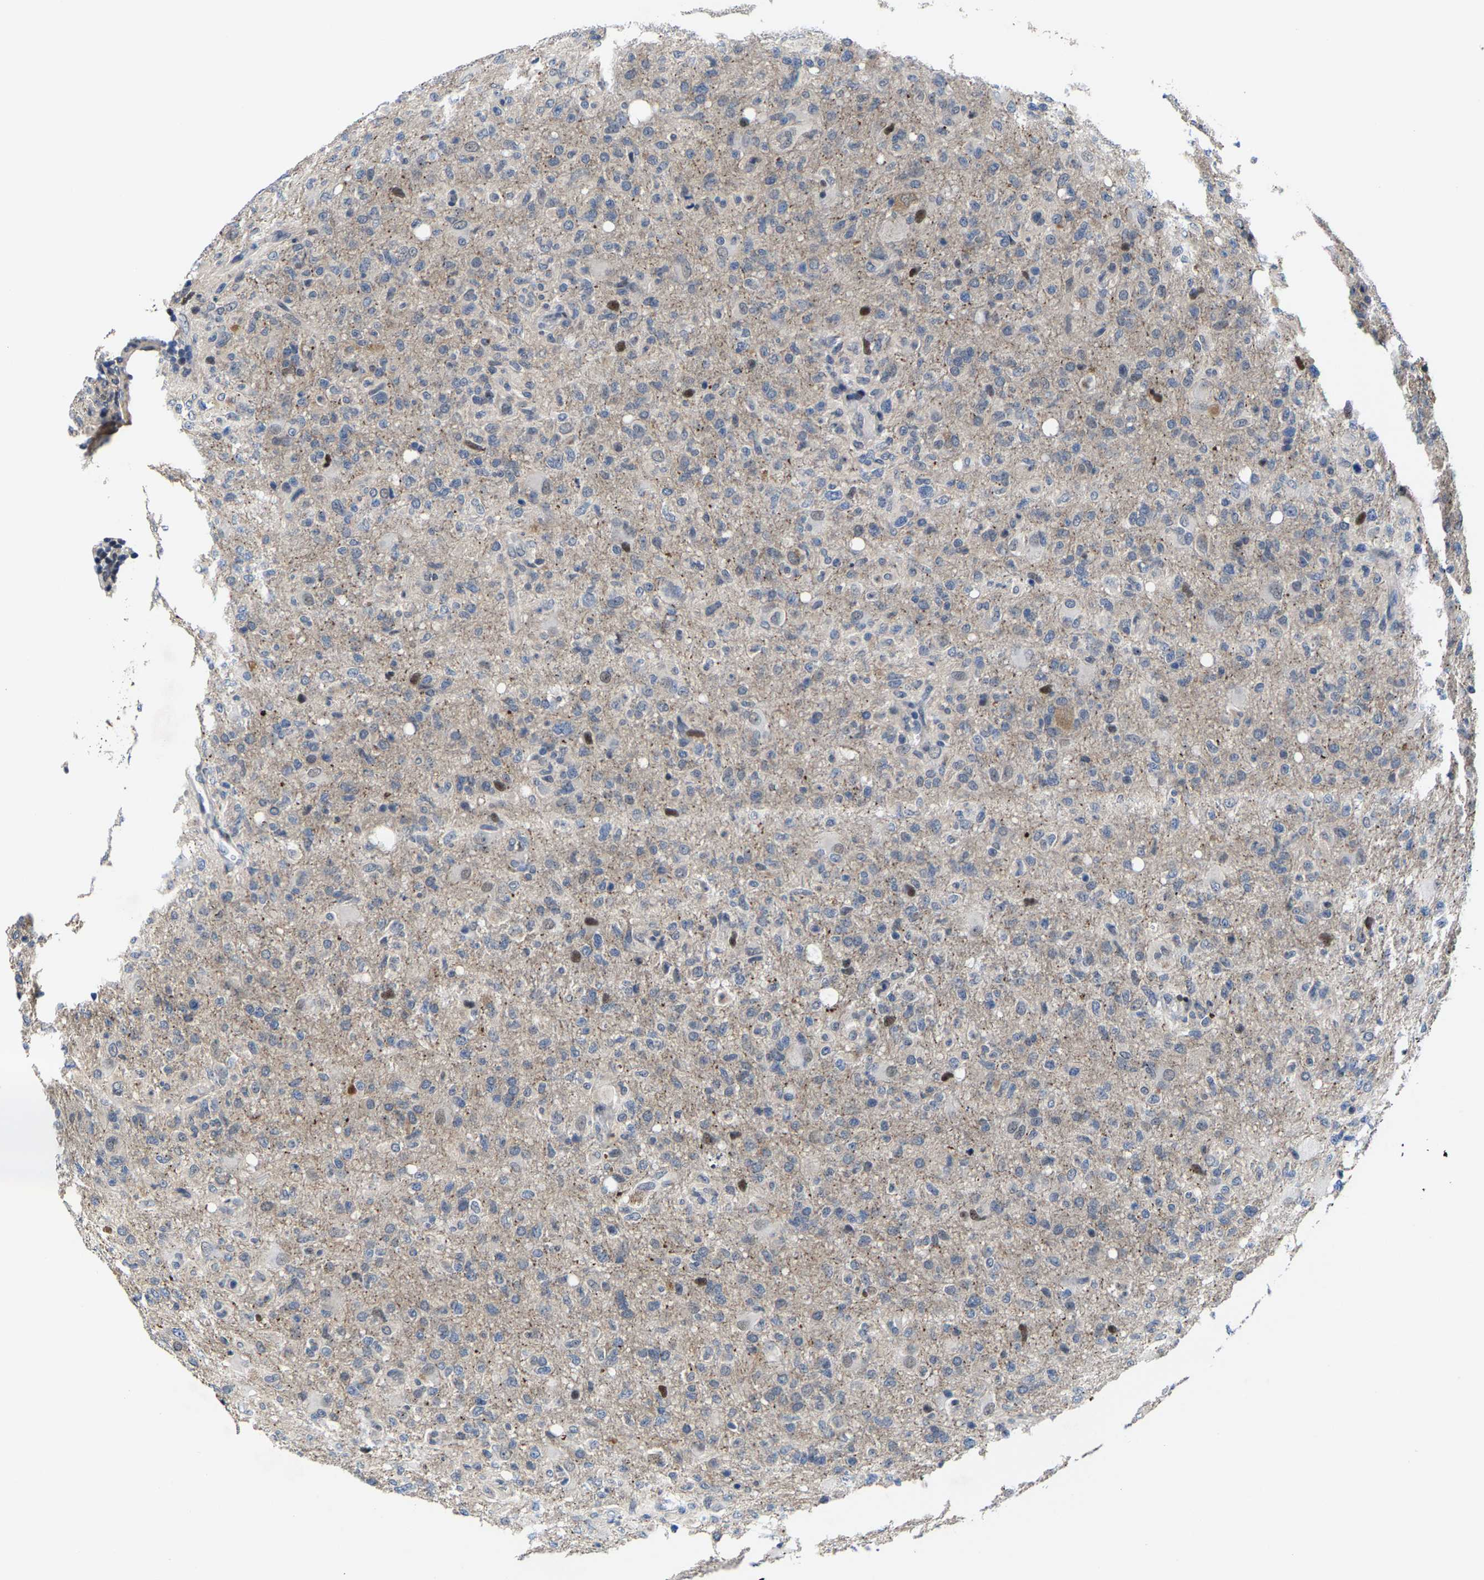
{"staining": {"intensity": "moderate", "quantity": "<25%", "location": "nuclear"}, "tissue": "glioma", "cell_type": "Tumor cells", "image_type": "cancer", "snomed": [{"axis": "morphology", "description": "Glioma, malignant, High grade"}, {"axis": "topography", "description": "Brain"}], "caption": "Brown immunohistochemical staining in human glioma shows moderate nuclear positivity in about <25% of tumor cells.", "gene": "GTPBP10", "patient": {"sex": "female", "age": 57}}